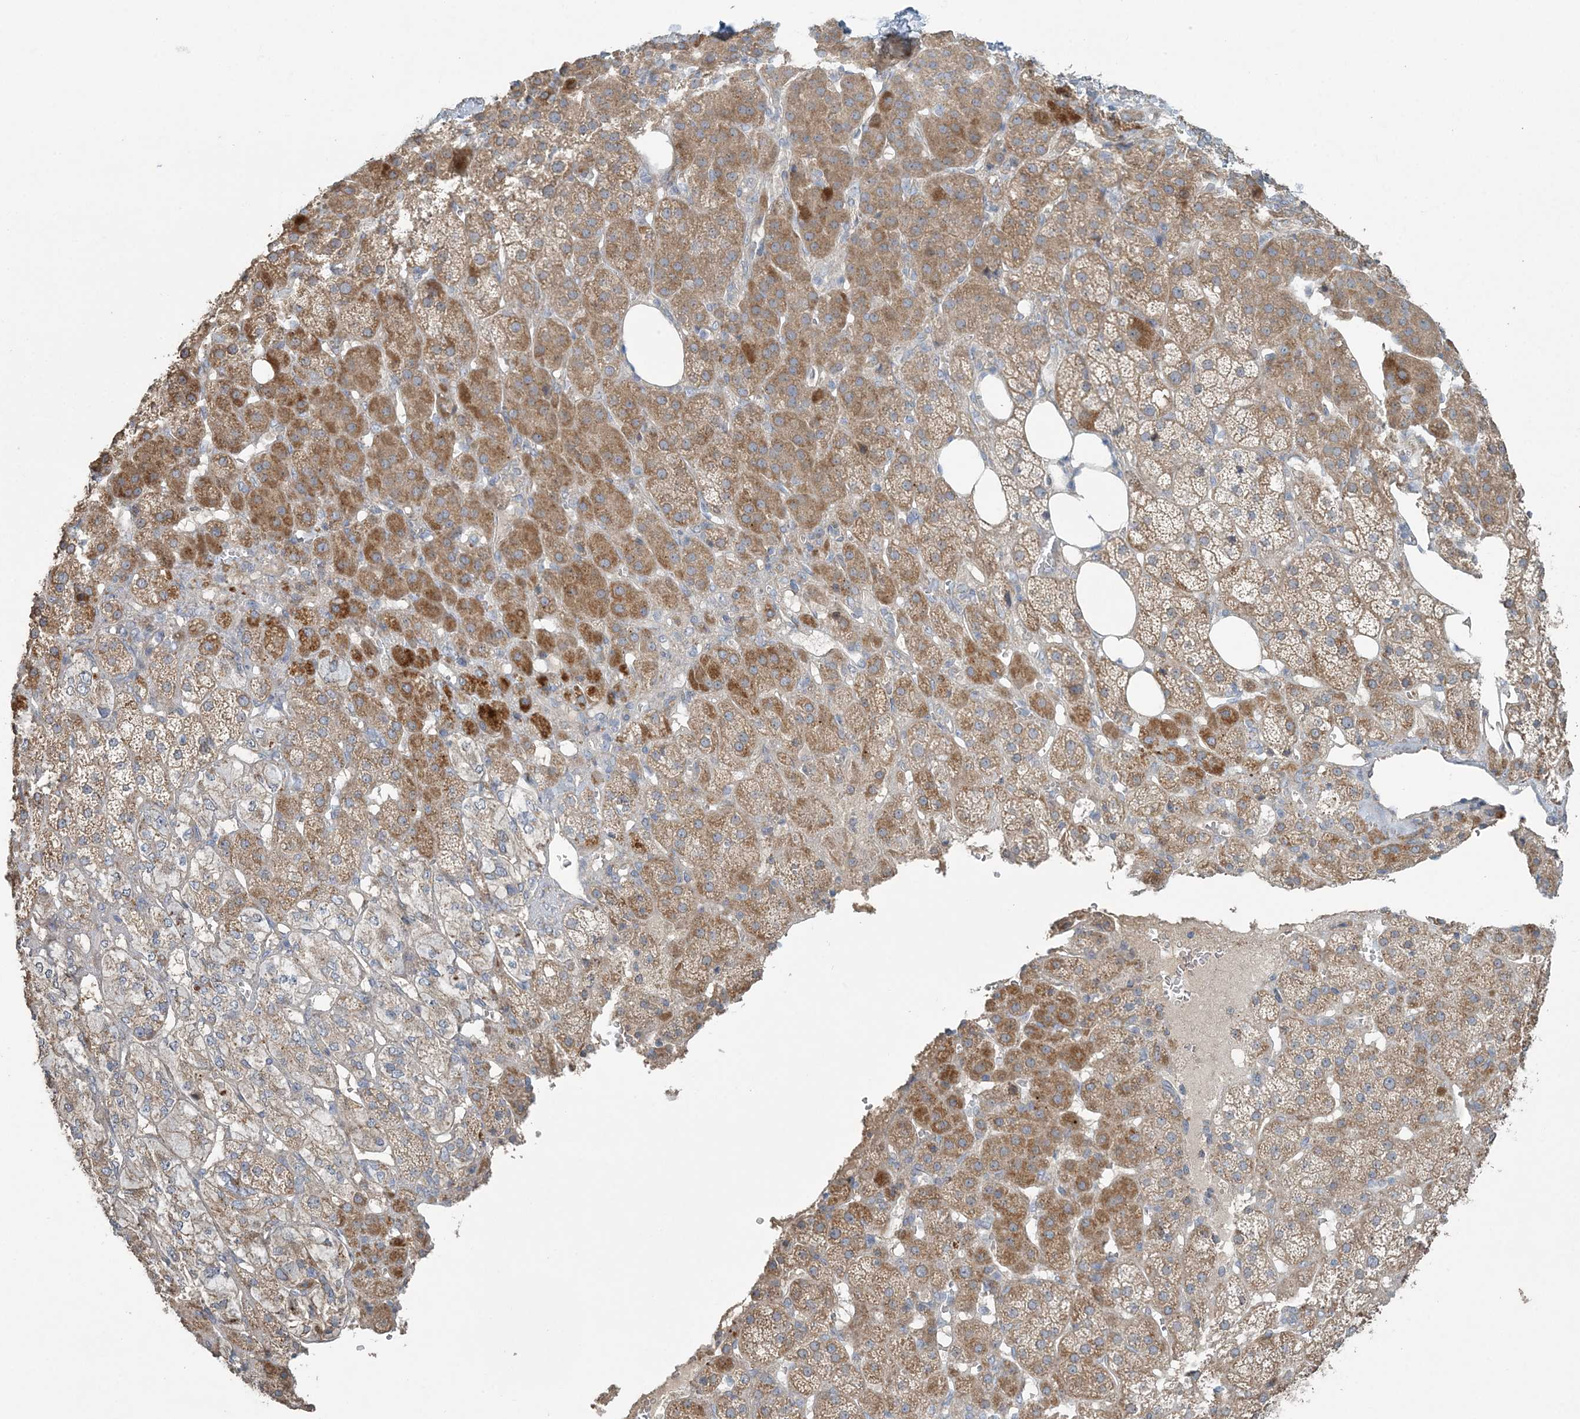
{"staining": {"intensity": "moderate", "quantity": "<25%", "location": "cytoplasmic/membranous"}, "tissue": "adrenal gland", "cell_type": "Glandular cells", "image_type": "normal", "snomed": [{"axis": "morphology", "description": "Normal tissue, NOS"}, {"axis": "topography", "description": "Adrenal gland"}], "caption": "This is an image of immunohistochemistry (IHC) staining of unremarkable adrenal gland, which shows moderate expression in the cytoplasmic/membranous of glandular cells.", "gene": "SLC4A10", "patient": {"sex": "female", "age": 57}}